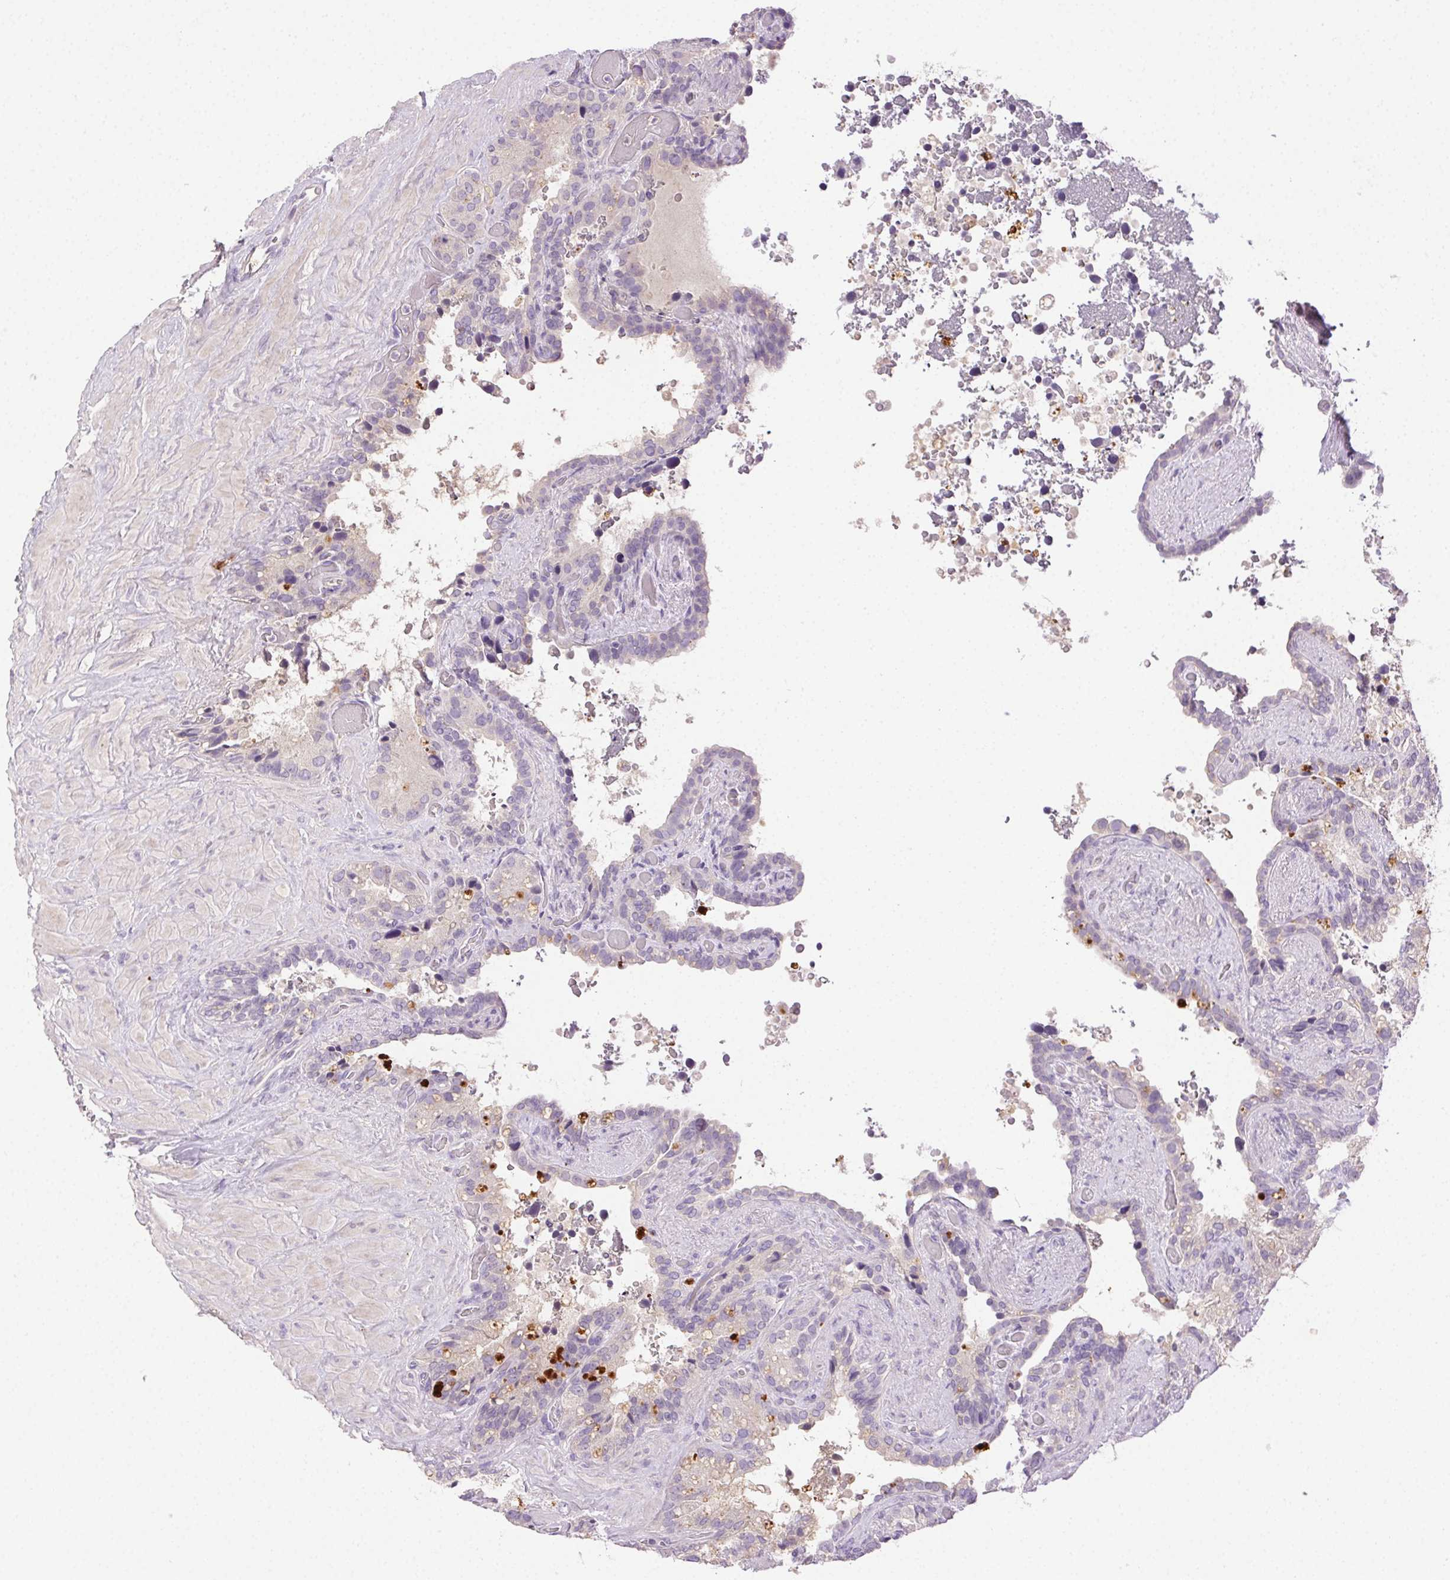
{"staining": {"intensity": "negative", "quantity": "none", "location": "none"}, "tissue": "seminal vesicle", "cell_type": "Glandular cells", "image_type": "normal", "snomed": [{"axis": "morphology", "description": "Normal tissue, NOS"}, {"axis": "topography", "description": "Seminal veicle"}], "caption": "Immunohistochemistry (IHC) image of unremarkable seminal vesicle stained for a protein (brown), which reveals no expression in glandular cells.", "gene": "BPIFB2", "patient": {"sex": "male", "age": 60}}